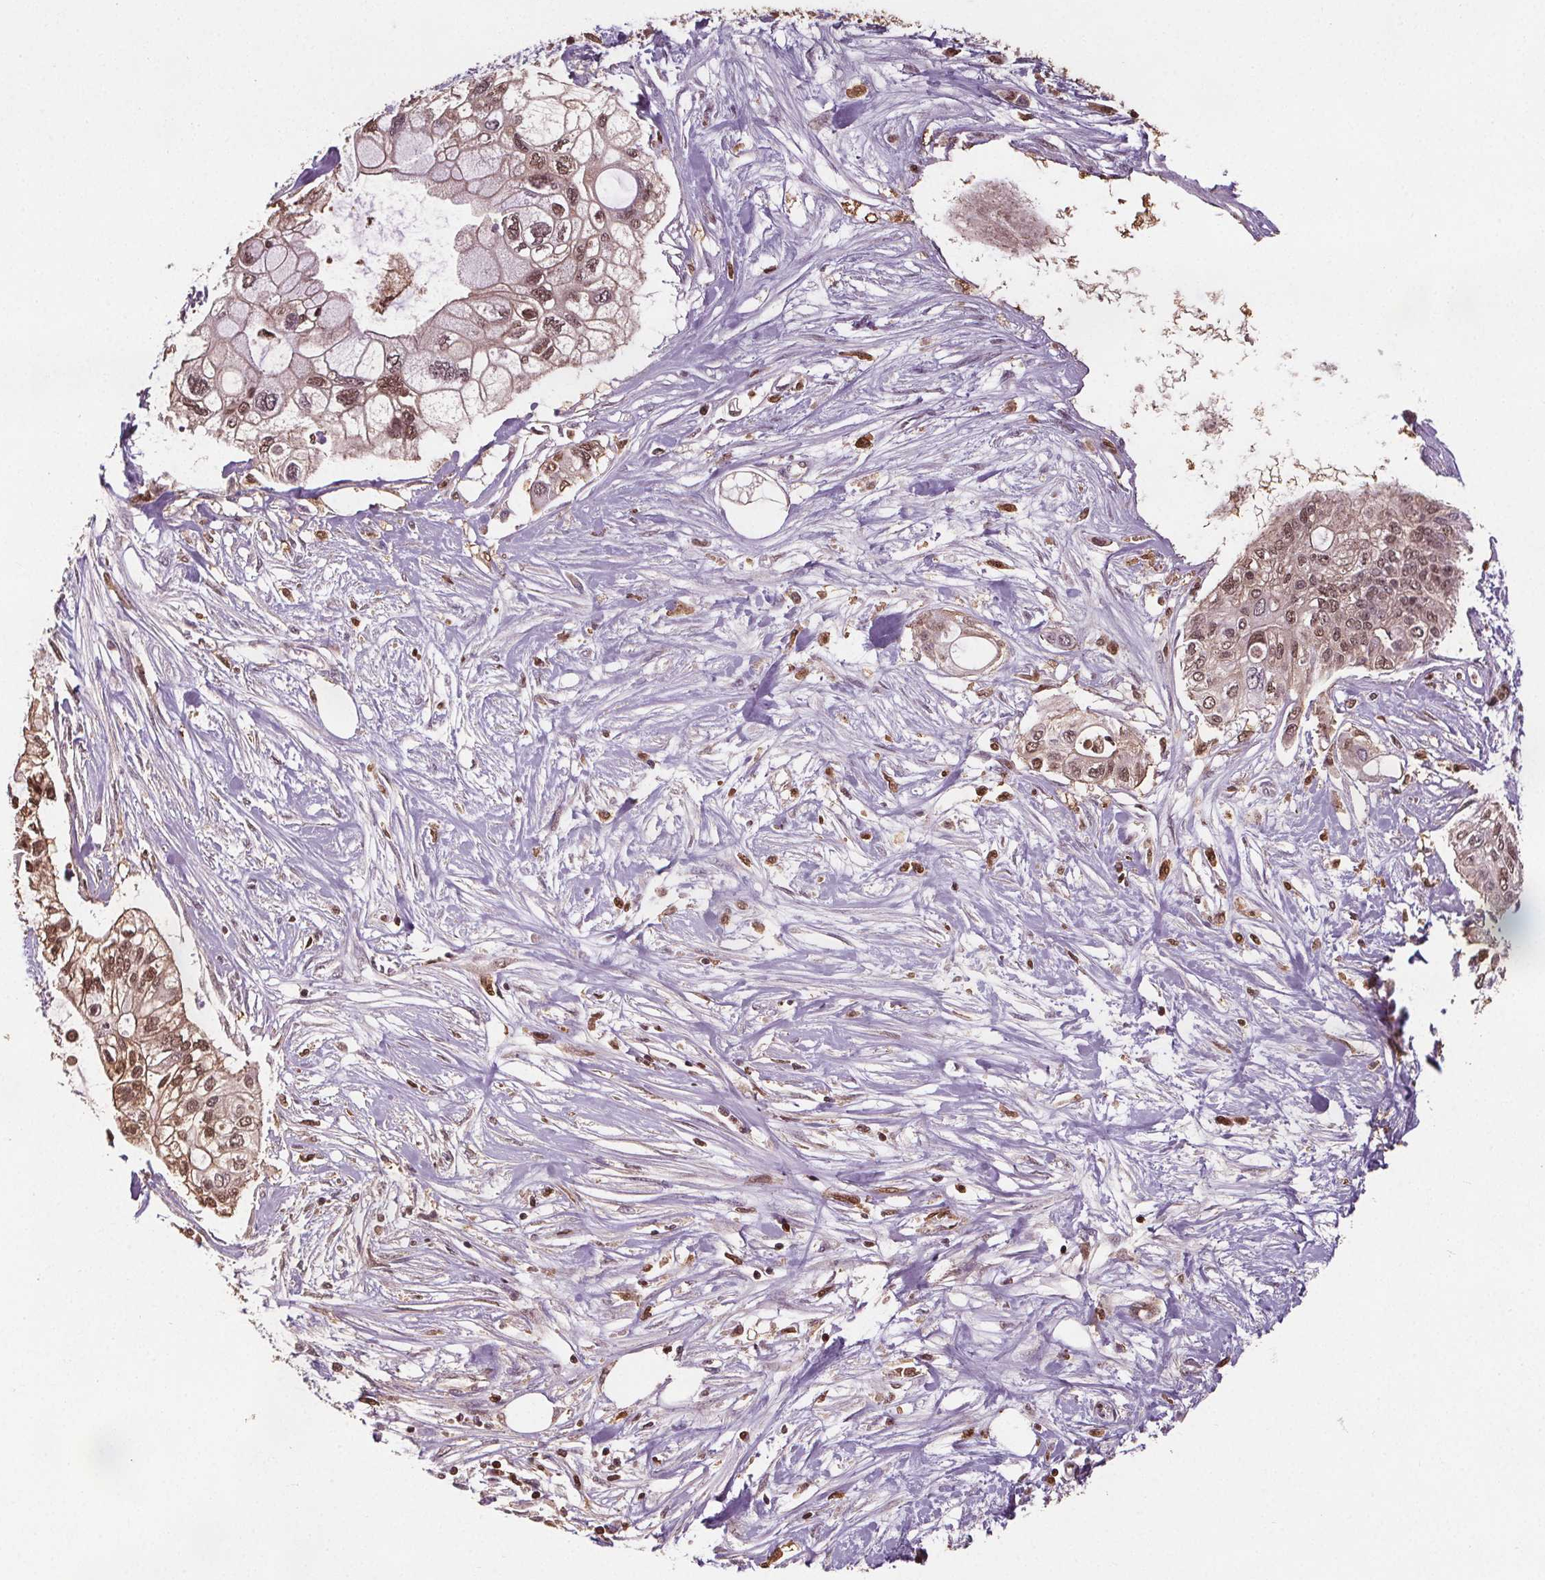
{"staining": {"intensity": "moderate", "quantity": ">75%", "location": "cytoplasmic/membranous,nuclear"}, "tissue": "pancreatic cancer", "cell_type": "Tumor cells", "image_type": "cancer", "snomed": [{"axis": "morphology", "description": "Adenocarcinoma, NOS"}, {"axis": "topography", "description": "Pancreas"}], "caption": "A photomicrograph of human adenocarcinoma (pancreatic) stained for a protein demonstrates moderate cytoplasmic/membranous and nuclear brown staining in tumor cells. (Stains: DAB (3,3'-diaminobenzidine) in brown, nuclei in blue, Microscopy: brightfield microscopy at high magnification).", "gene": "ENO1", "patient": {"sex": "female", "age": 77}}